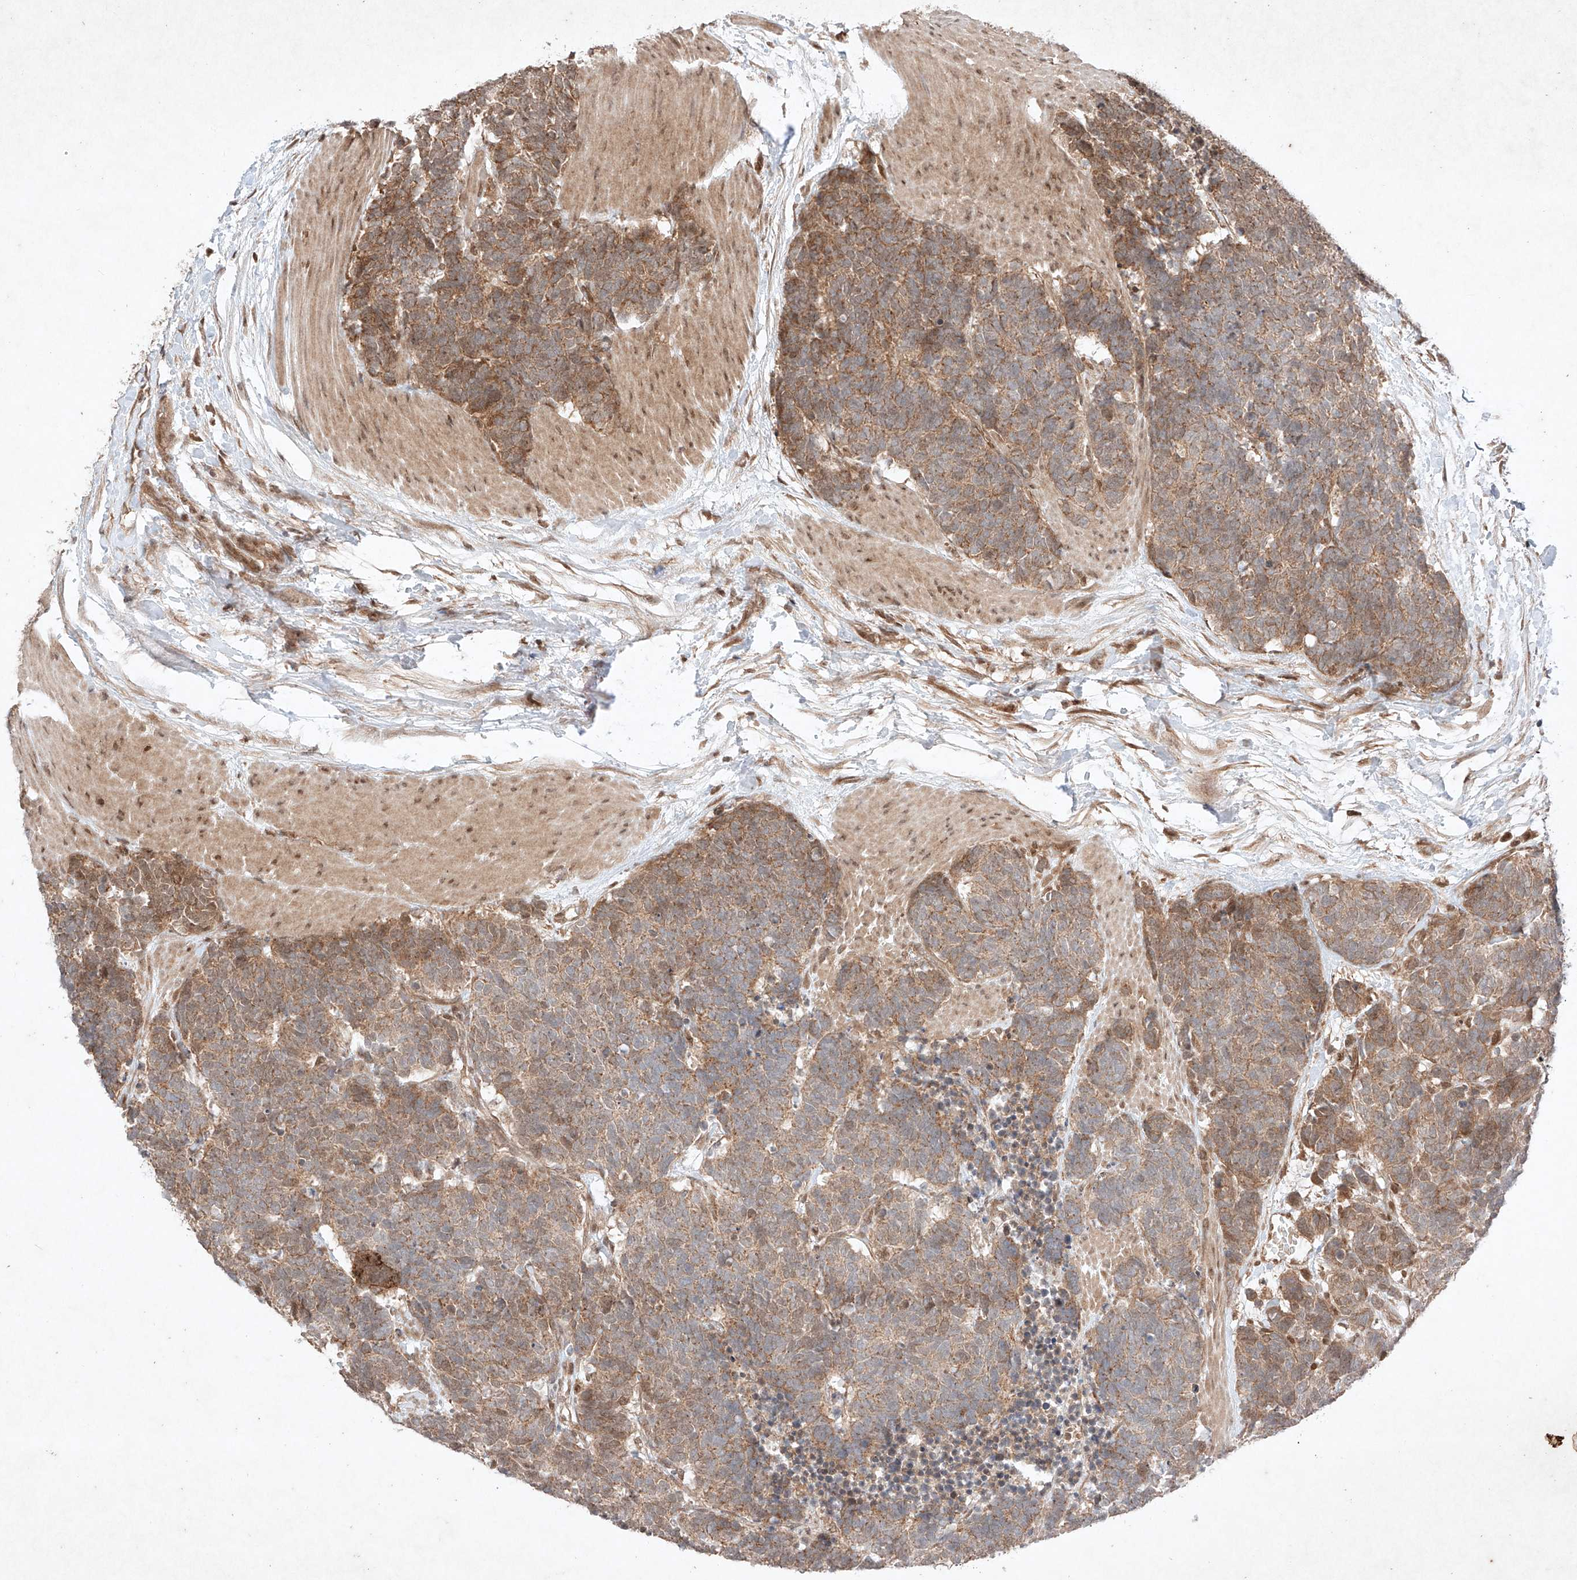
{"staining": {"intensity": "moderate", "quantity": ">75%", "location": "cytoplasmic/membranous"}, "tissue": "carcinoid", "cell_type": "Tumor cells", "image_type": "cancer", "snomed": [{"axis": "morphology", "description": "Carcinoma, NOS"}, {"axis": "morphology", "description": "Carcinoid, malignant, NOS"}, {"axis": "topography", "description": "Urinary bladder"}], "caption": "Immunohistochemistry (IHC) staining of carcinoid, which shows medium levels of moderate cytoplasmic/membranous staining in approximately >75% of tumor cells indicating moderate cytoplasmic/membranous protein expression. The staining was performed using DAB (brown) for protein detection and nuclei were counterstained in hematoxylin (blue).", "gene": "RNF31", "patient": {"sex": "male", "age": 57}}